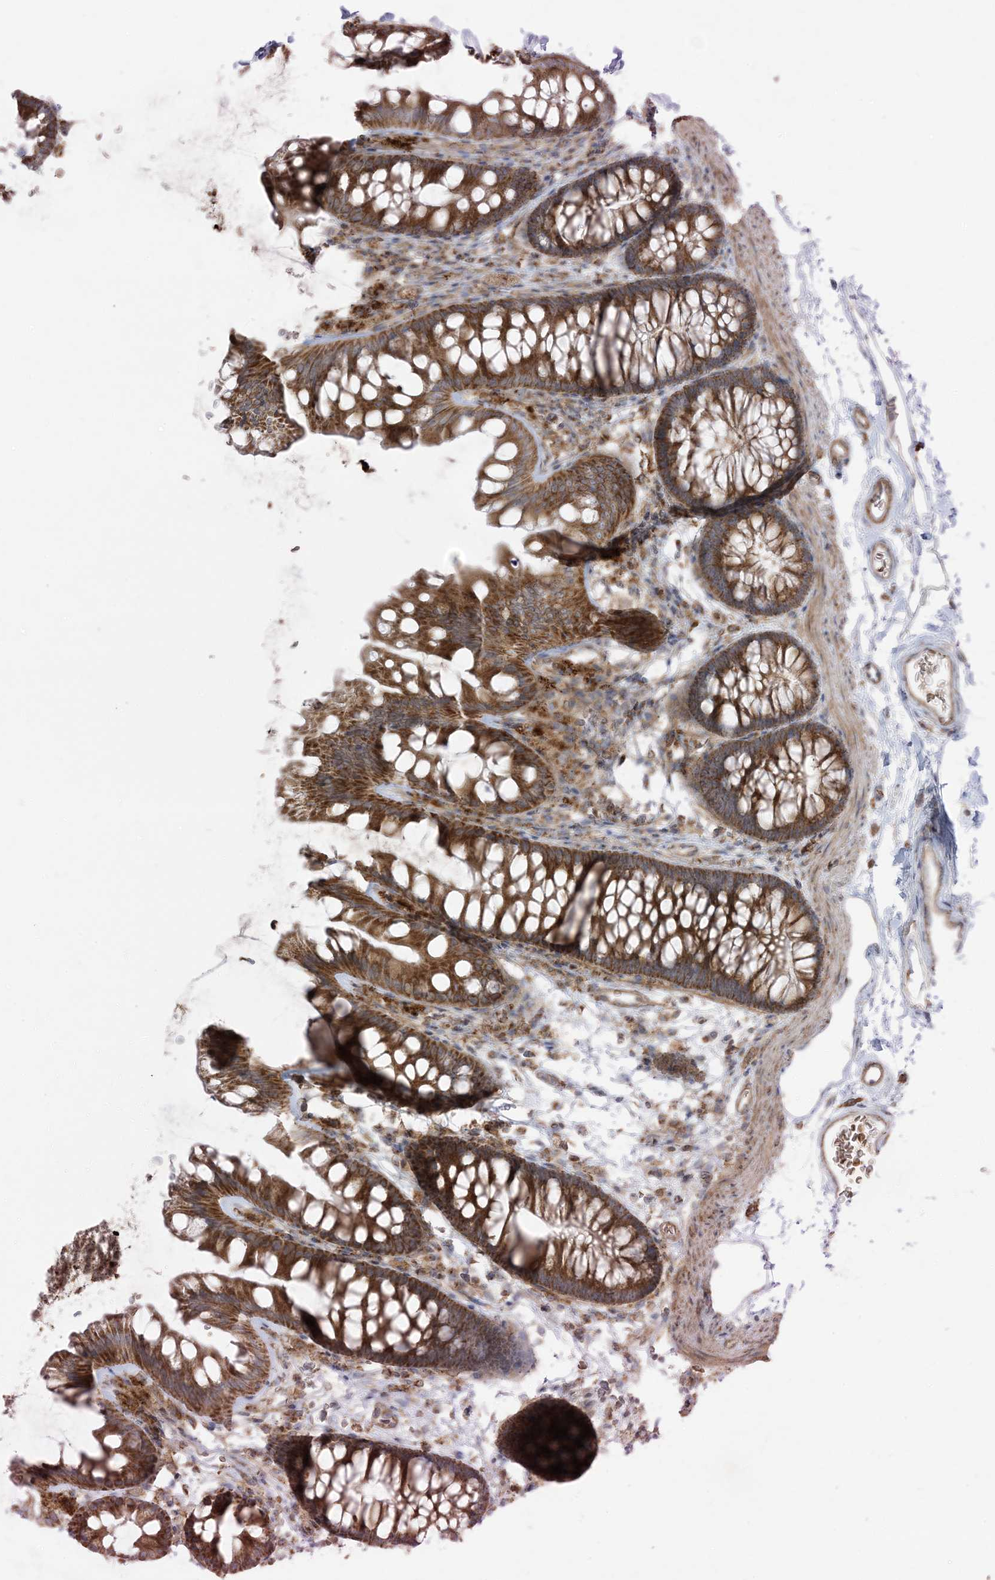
{"staining": {"intensity": "moderate", "quantity": ">75%", "location": "cytoplasmic/membranous"}, "tissue": "colon", "cell_type": "Endothelial cells", "image_type": "normal", "snomed": [{"axis": "morphology", "description": "Normal tissue, NOS"}, {"axis": "topography", "description": "Colon"}], "caption": "A high-resolution image shows immunohistochemistry staining of unremarkable colon, which displays moderate cytoplasmic/membranous positivity in approximately >75% of endothelial cells.", "gene": "PIK3R4", "patient": {"sex": "female", "age": 62}}